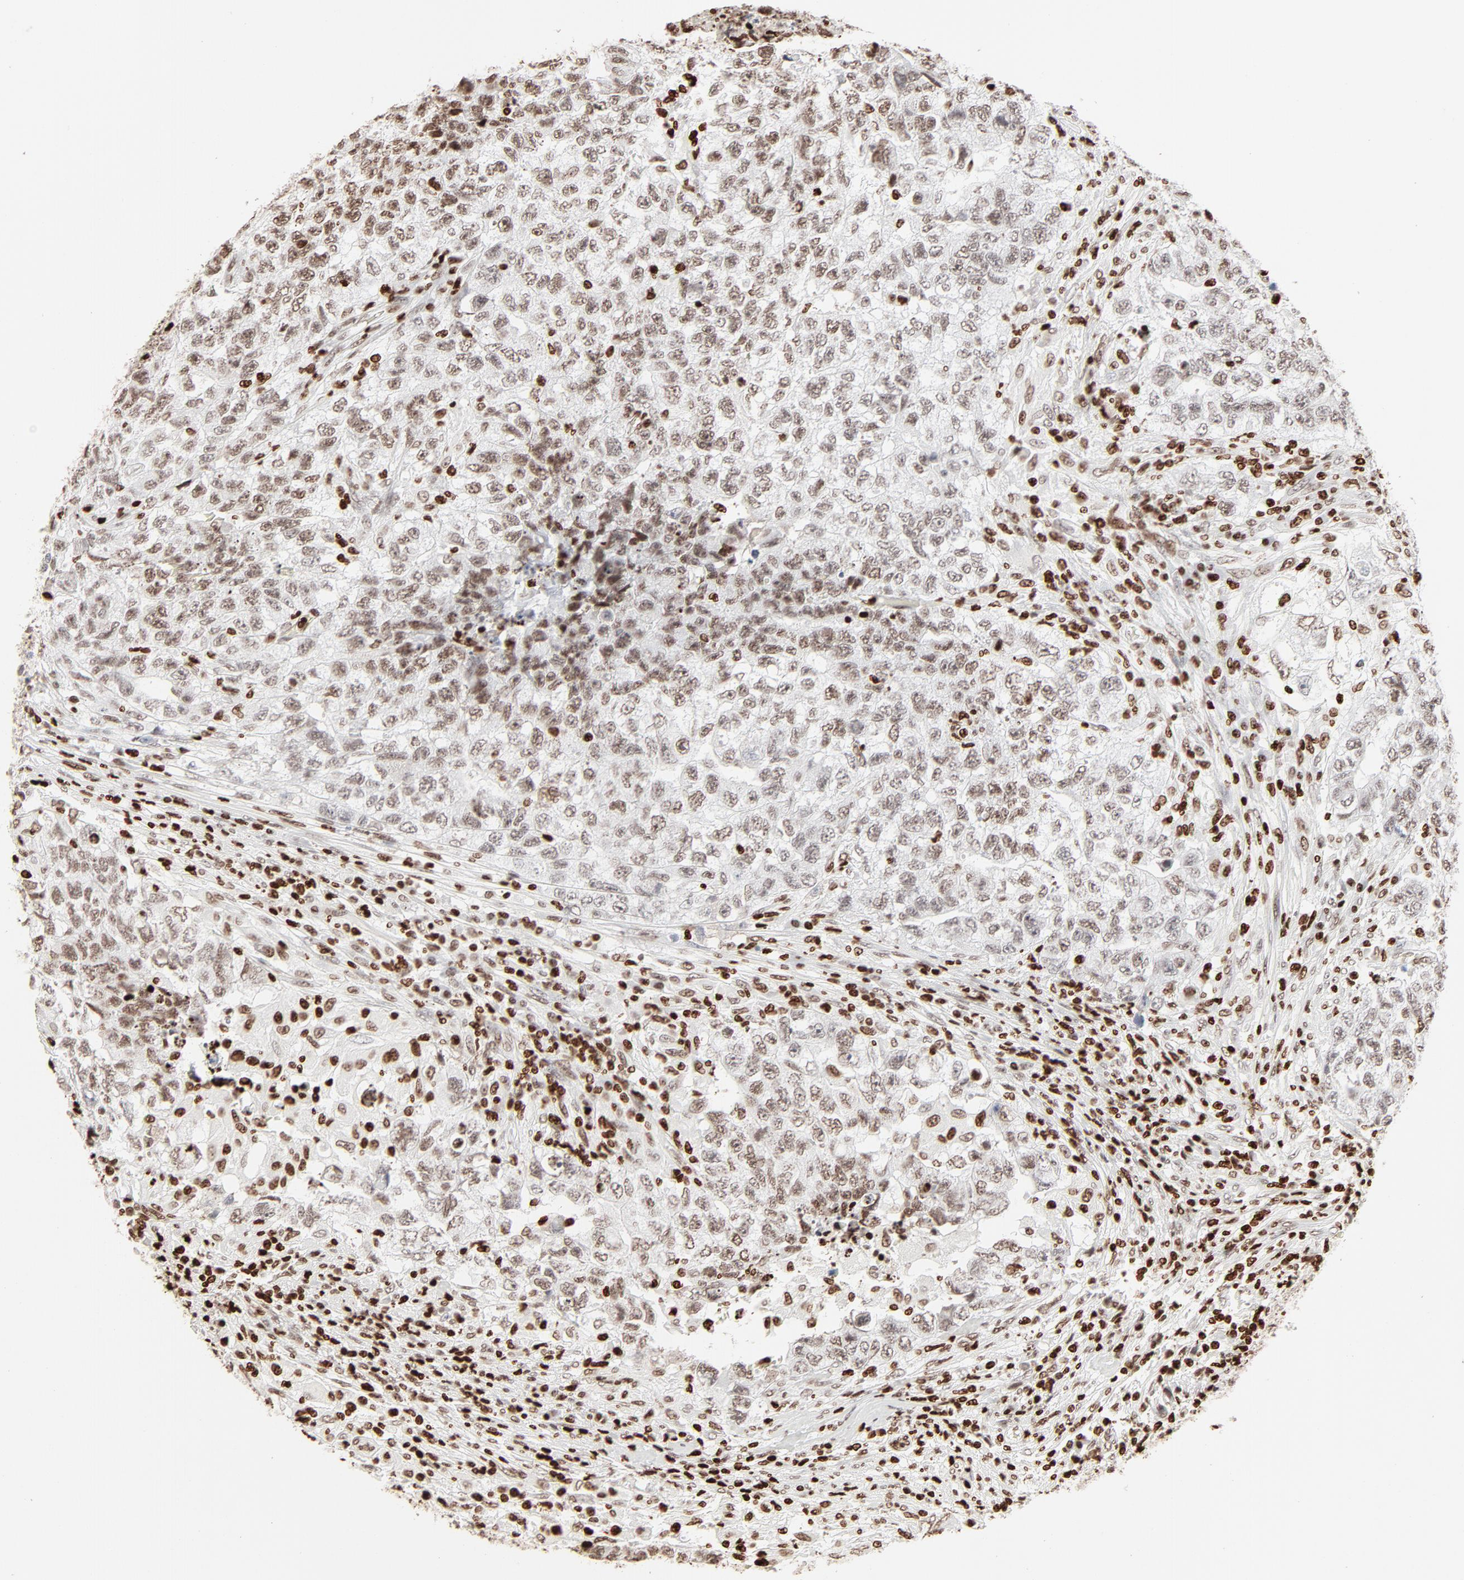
{"staining": {"intensity": "moderate", "quantity": ">75%", "location": "nuclear"}, "tissue": "testis cancer", "cell_type": "Tumor cells", "image_type": "cancer", "snomed": [{"axis": "morphology", "description": "Carcinoma, Embryonal, NOS"}, {"axis": "topography", "description": "Testis"}], "caption": "Immunohistochemistry (IHC) of human testis cancer reveals medium levels of moderate nuclear expression in approximately >75% of tumor cells.", "gene": "HMGB2", "patient": {"sex": "male", "age": 21}}